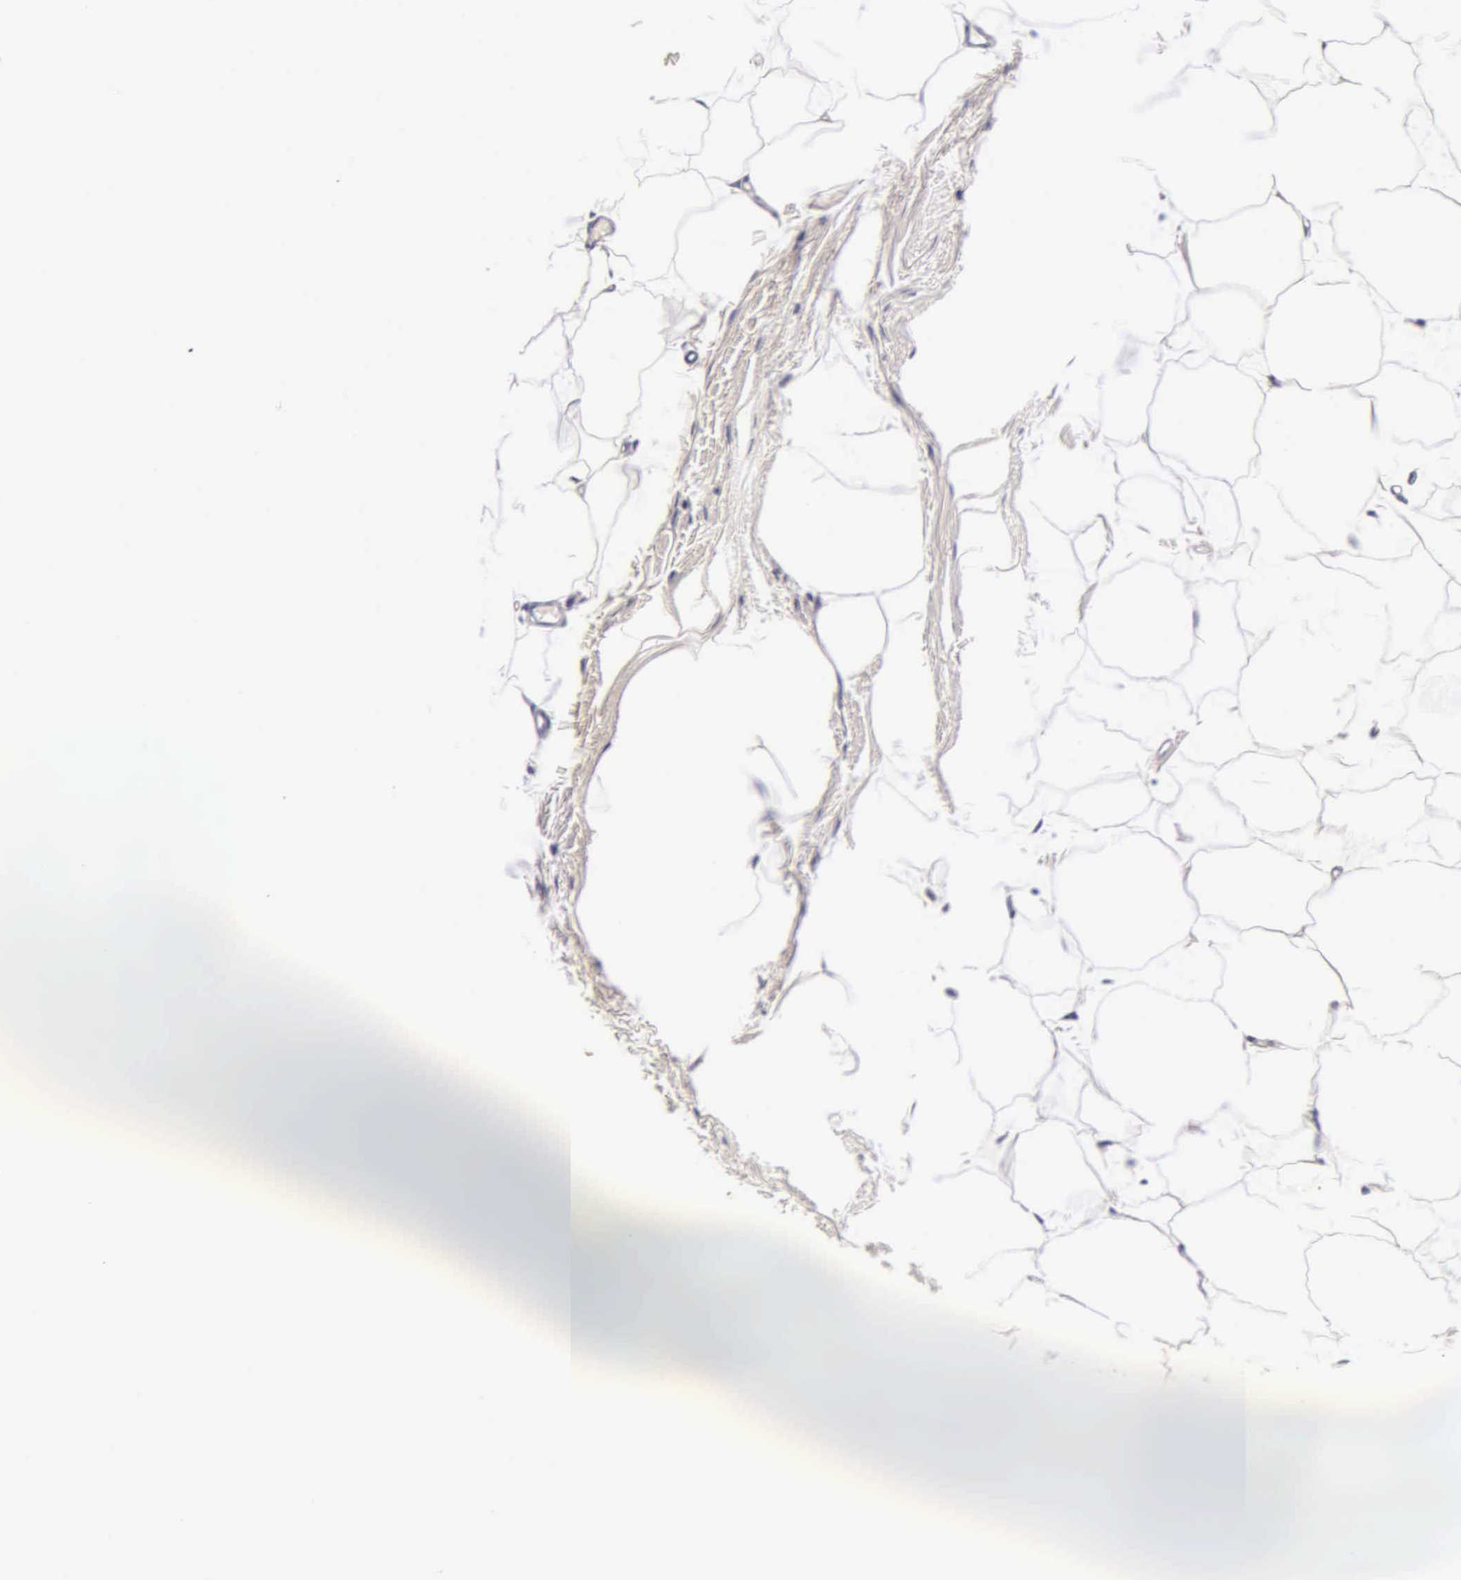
{"staining": {"intensity": "negative", "quantity": "none", "location": "none"}, "tissue": "adipose tissue", "cell_type": "Adipocytes", "image_type": "normal", "snomed": [{"axis": "morphology", "description": "Normal tissue, NOS"}, {"axis": "topography", "description": "Breast"}], "caption": "This is an immunohistochemistry photomicrograph of normal adipose tissue. There is no staining in adipocytes.", "gene": "CTSB", "patient": {"sex": "female", "age": 45}}